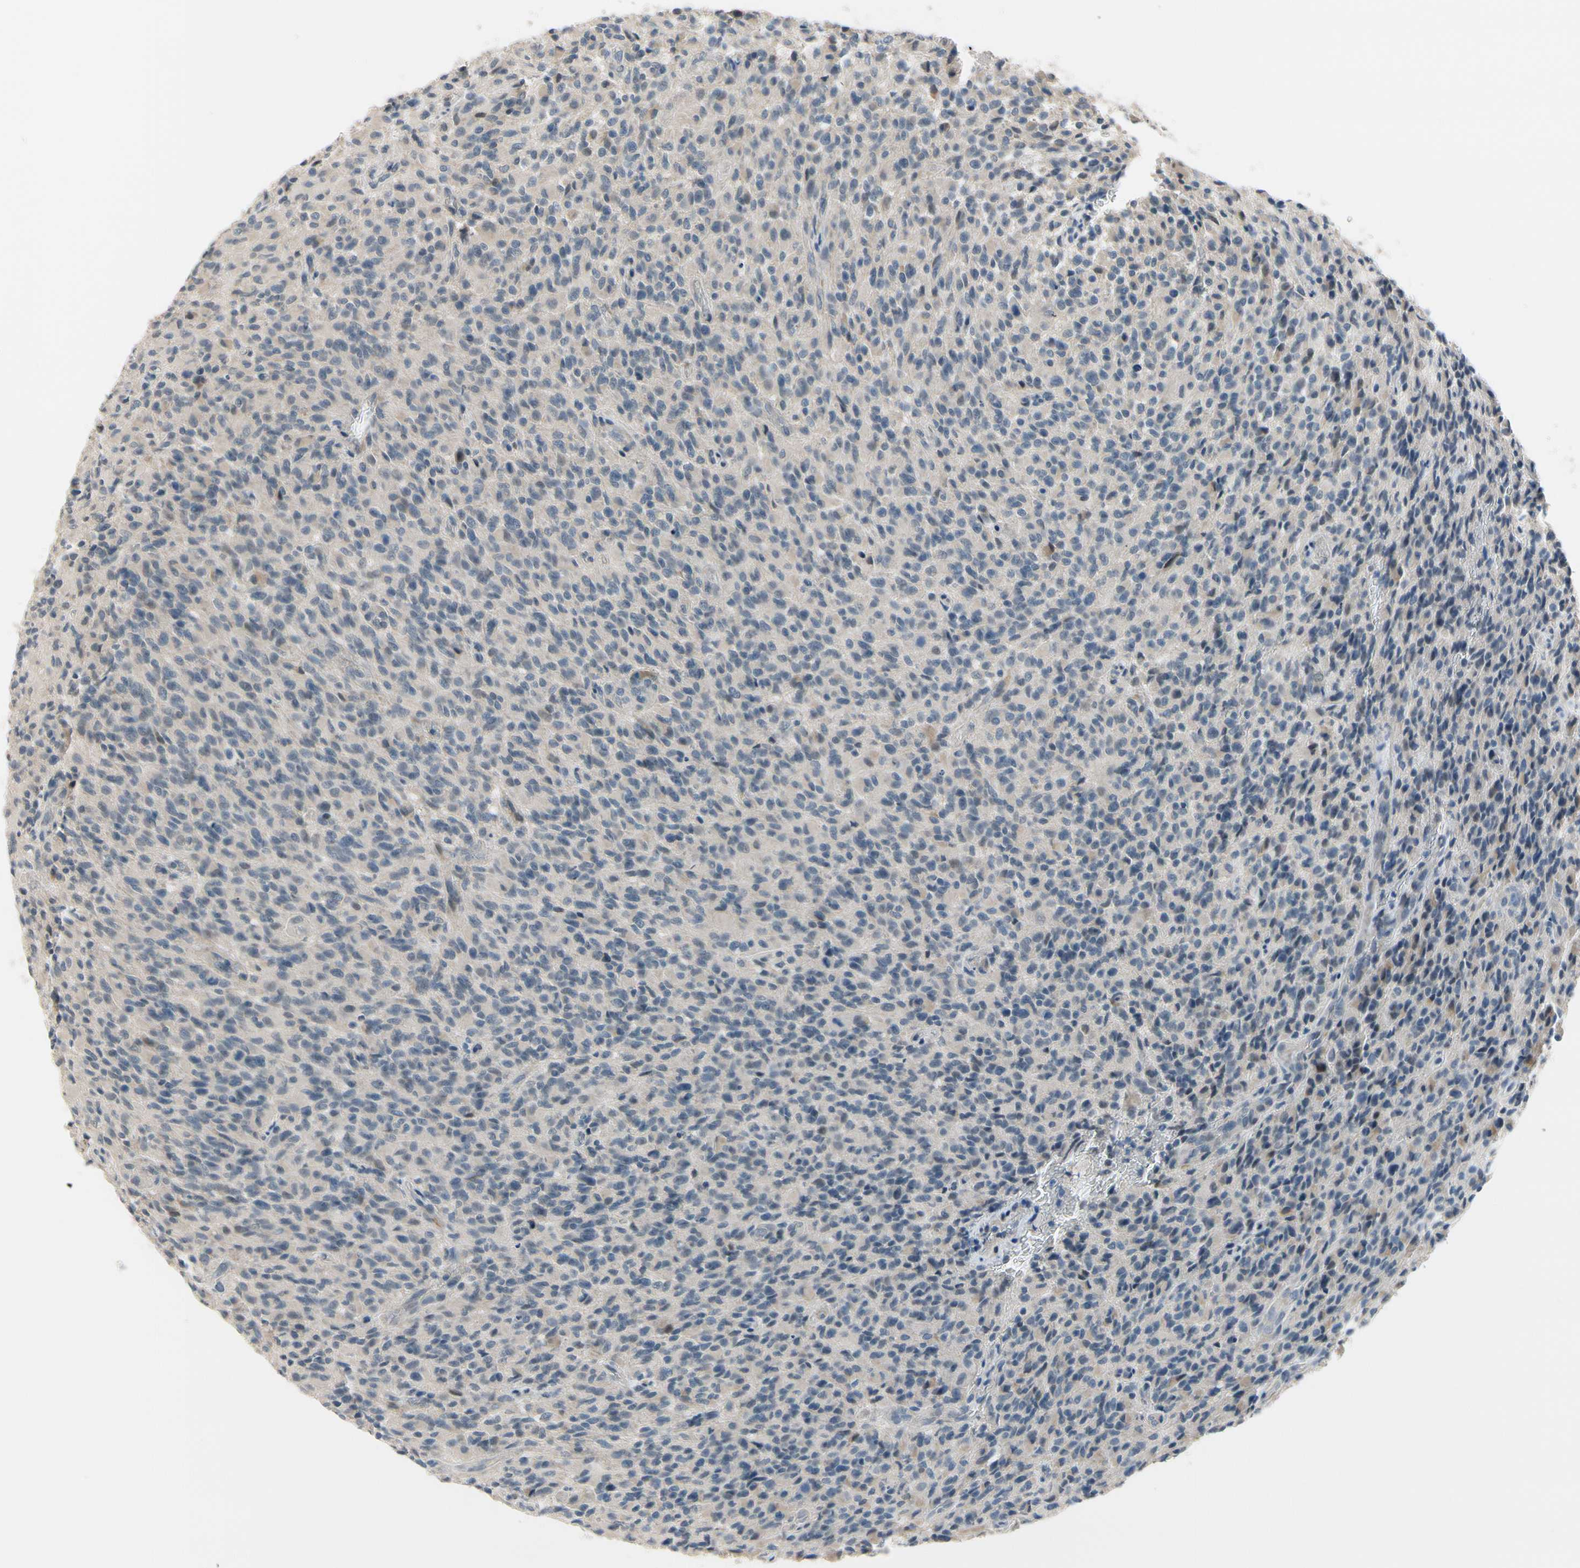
{"staining": {"intensity": "negative", "quantity": "none", "location": "none"}, "tissue": "glioma", "cell_type": "Tumor cells", "image_type": "cancer", "snomed": [{"axis": "morphology", "description": "Glioma, malignant, High grade"}, {"axis": "topography", "description": "Brain"}], "caption": "Tumor cells are negative for protein expression in human high-grade glioma (malignant).", "gene": "SLC27A6", "patient": {"sex": "male", "age": 71}}